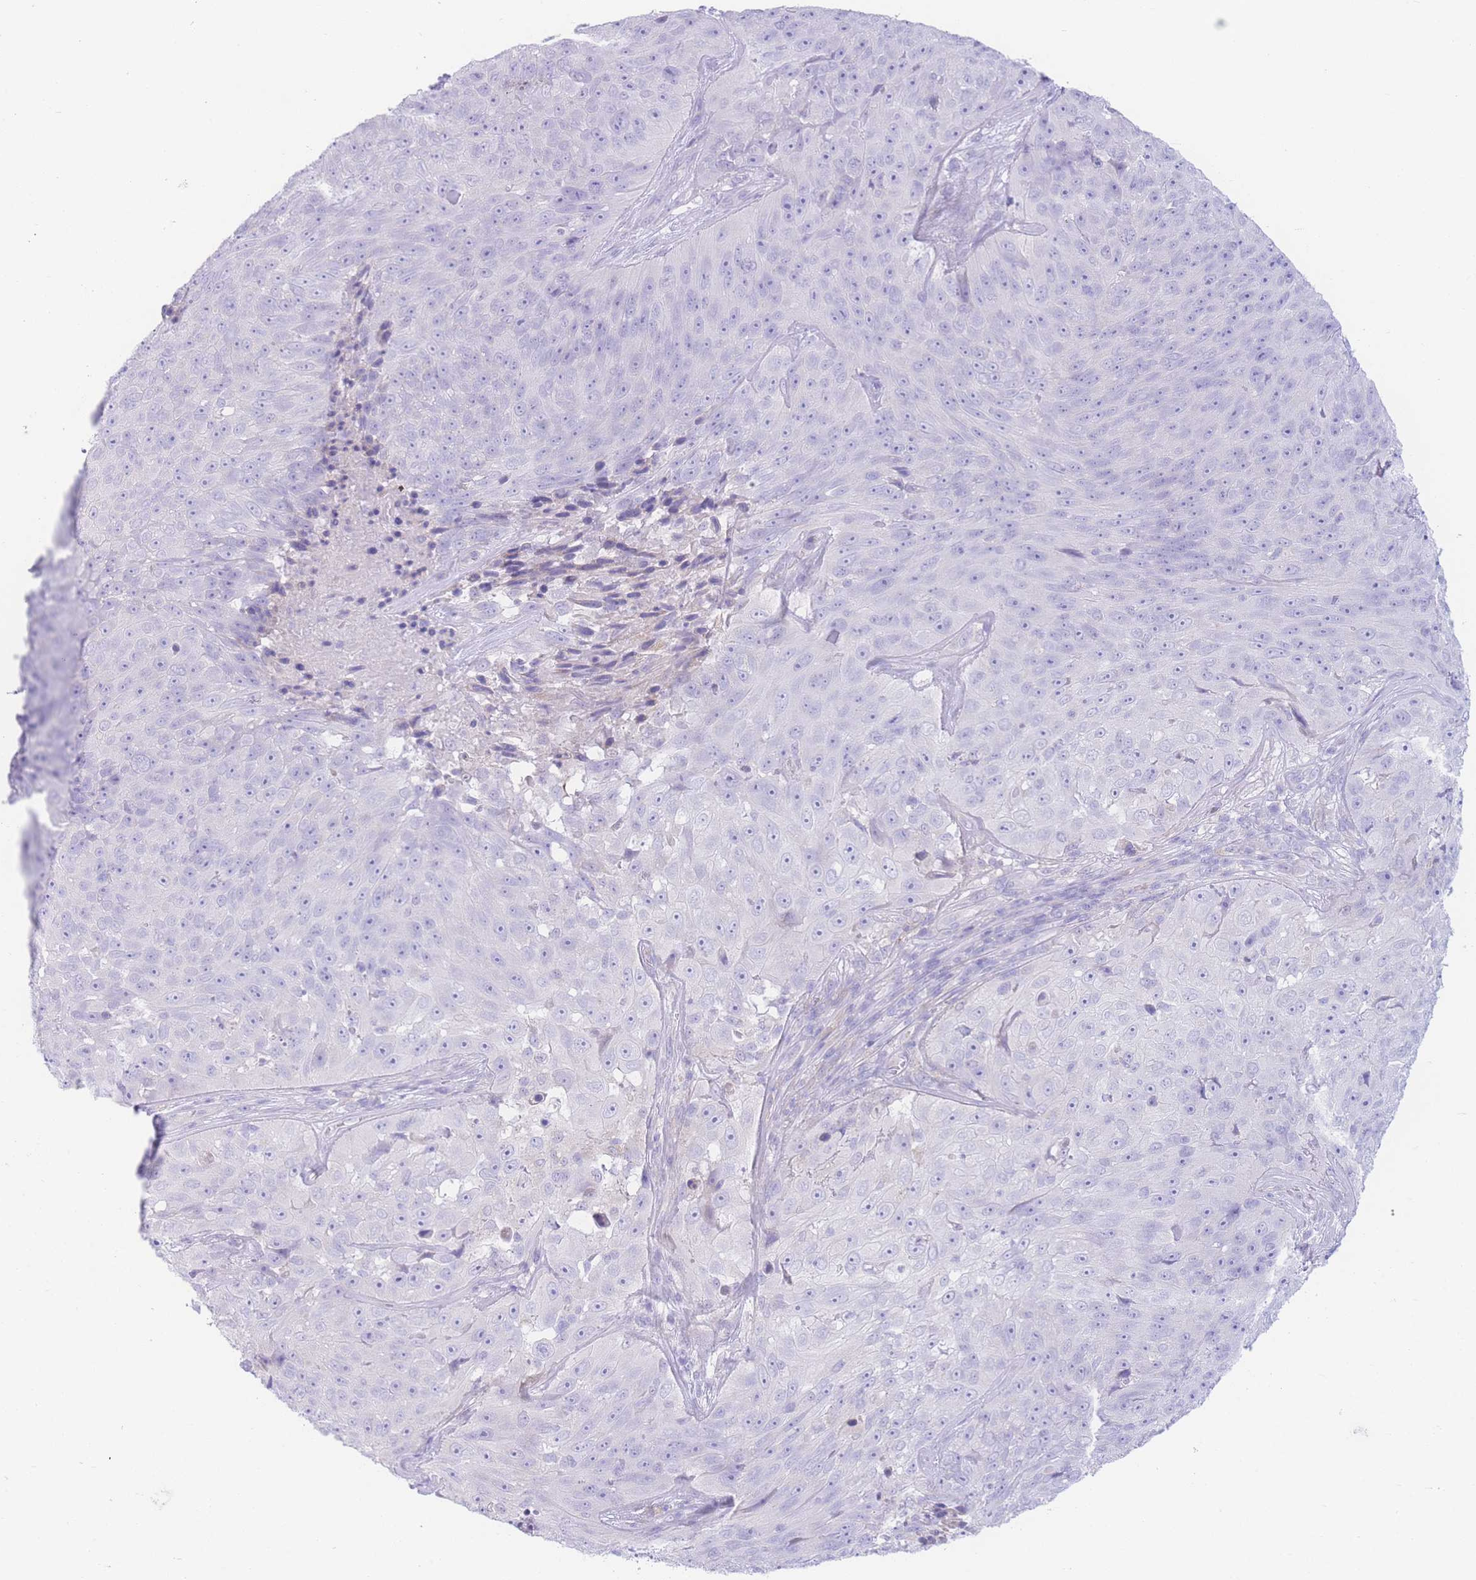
{"staining": {"intensity": "negative", "quantity": "none", "location": "none"}, "tissue": "skin cancer", "cell_type": "Tumor cells", "image_type": "cancer", "snomed": [{"axis": "morphology", "description": "Squamous cell carcinoma, NOS"}, {"axis": "topography", "description": "Skin"}], "caption": "Skin cancer was stained to show a protein in brown. There is no significant positivity in tumor cells.", "gene": "NBEAL1", "patient": {"sex": "female", "age": 87}}